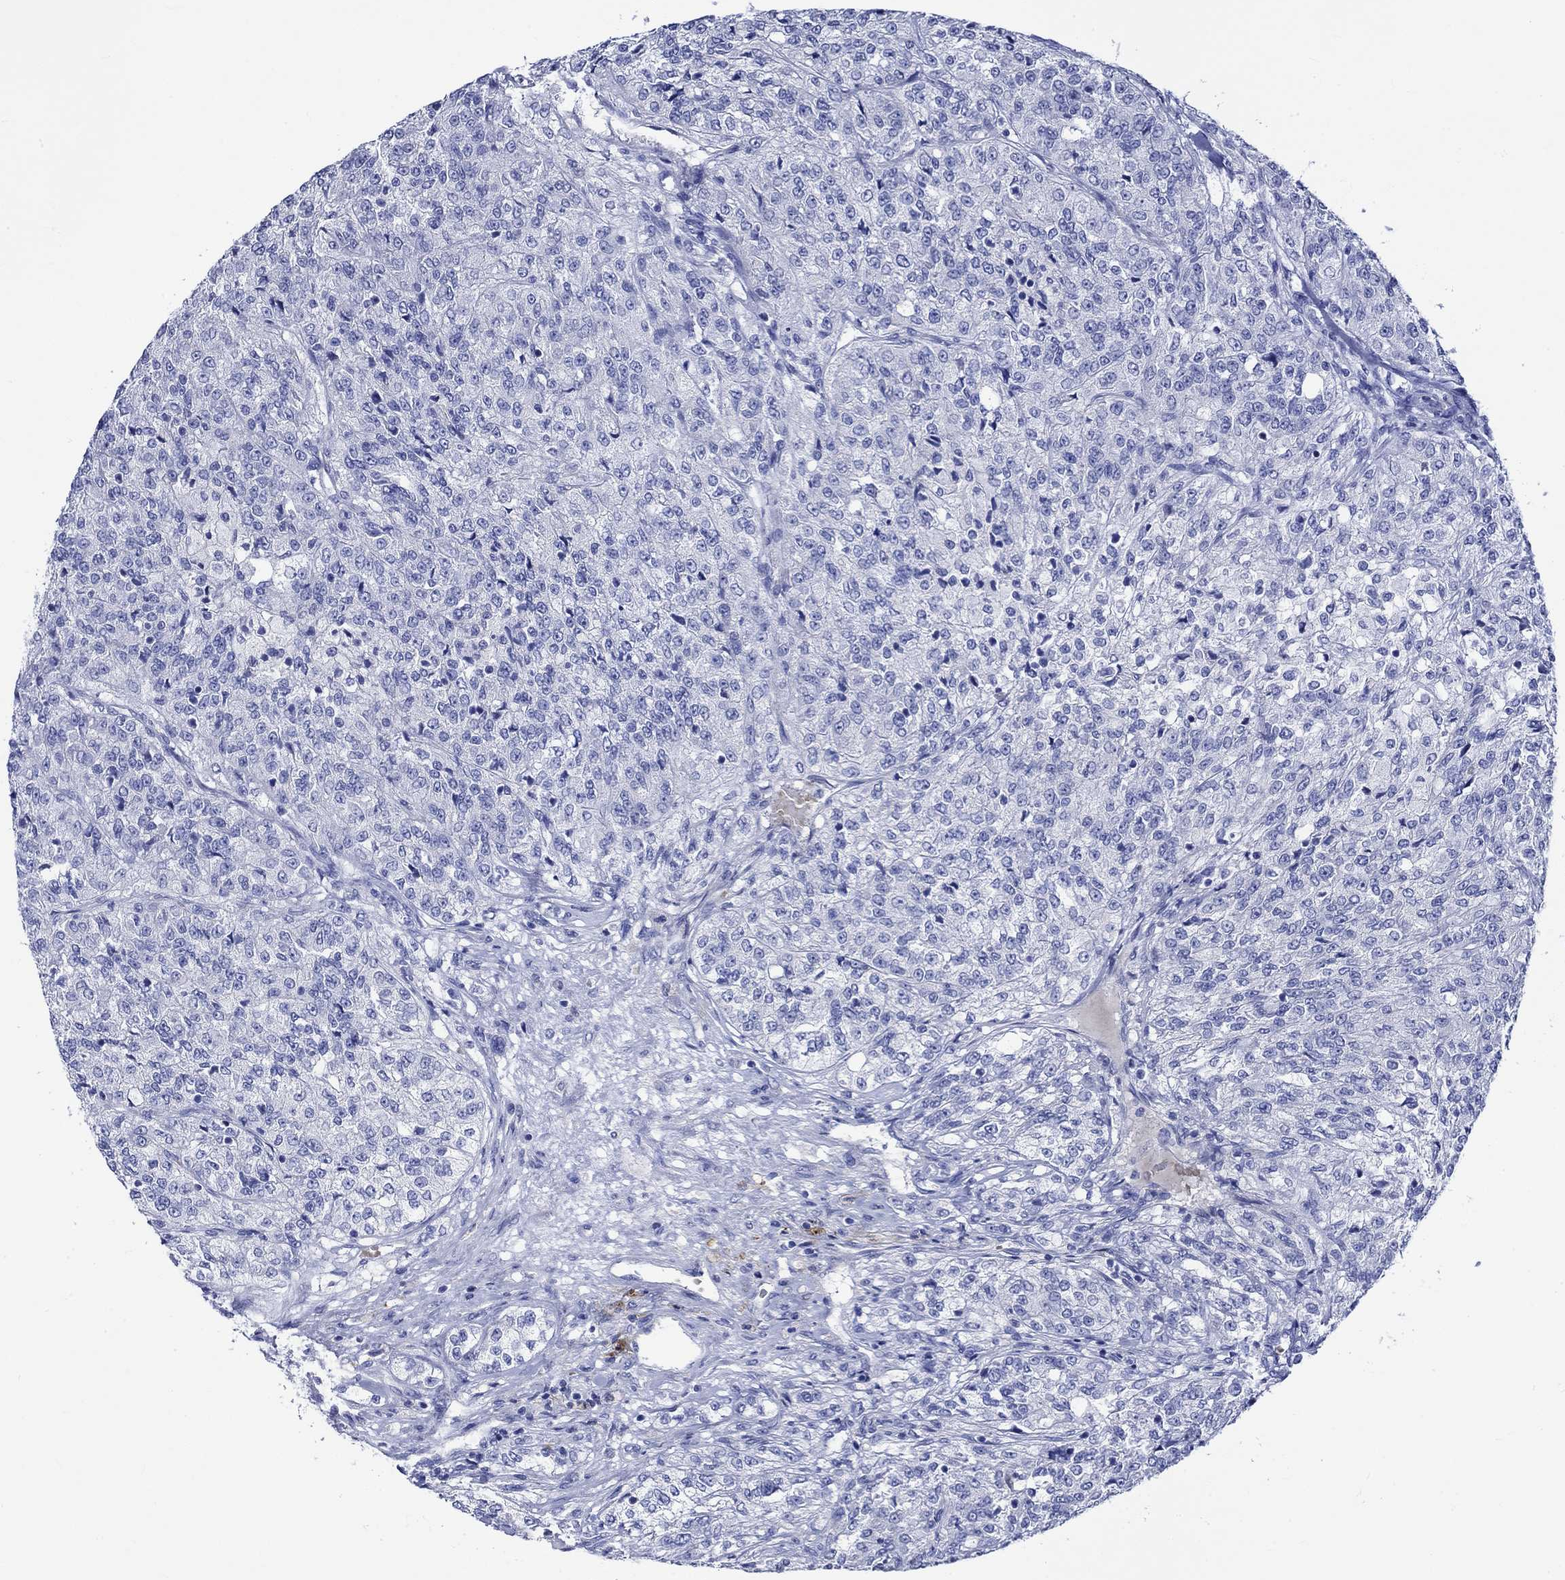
{"staining": {"intensity": "negative", "quantity": "none", "location": "none"}, "tissue": "renal cancer", "cell_type": "Tumor cells", "image_type": "cancer", "snomed": [{"axis": "morphology", "description": "Adenocarcinoma, NOS"}, {"axis": "topography", "description": "Kidney"}], "caption": "DAB (3,3'-diaminobenzidine) immunohistochemical staining of human adenocarcinoma (renal) displays no significant staining in tumor cells.", "gene": "NRIP3", "patient": {"sex": "female", "age": 63}}